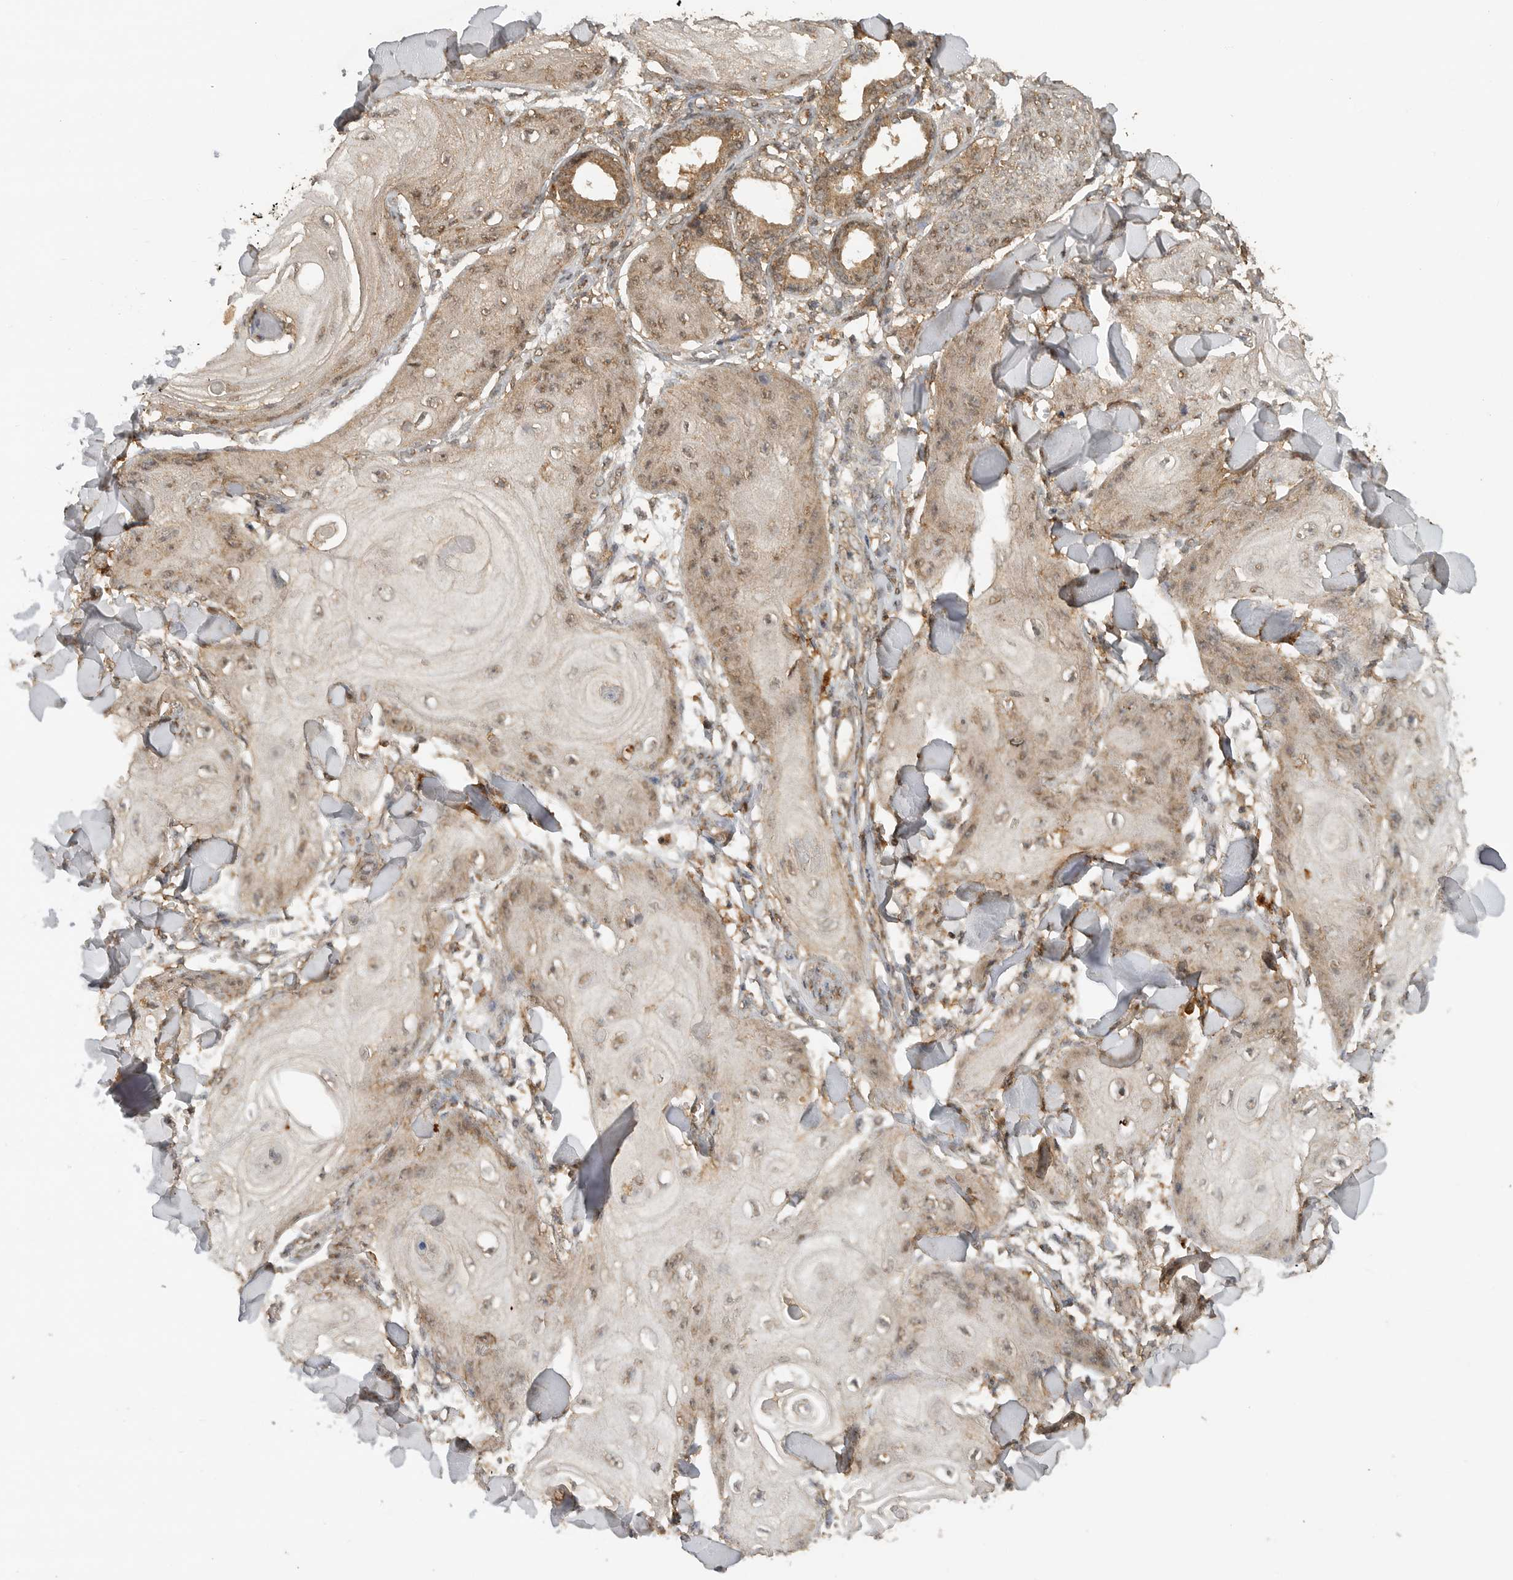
{"staining": {"intensity": "weak", "quantity": "25%-75%", "location": "cytoplasmic/membranous,nuclear"}, "tissue": "skin cancer", "cell_type": "Tumor cells", "image_type": "cancer", "snomed": [{"axis": "morphology", "description": "Squamous cell carcinoma, NOS"}, {"axis": "topography", "description": "Skin"}], "caption": "This micrograph displays immunohistochemistry staining of human skin cancer (squamous cell carcinoma), with low weak cytoplasmic/membranous and nuclear positivity in approximately 25%-75% of tumor cells.", "gene": "ICOSLG", "patient": {"sex": "male", "age": 74}}